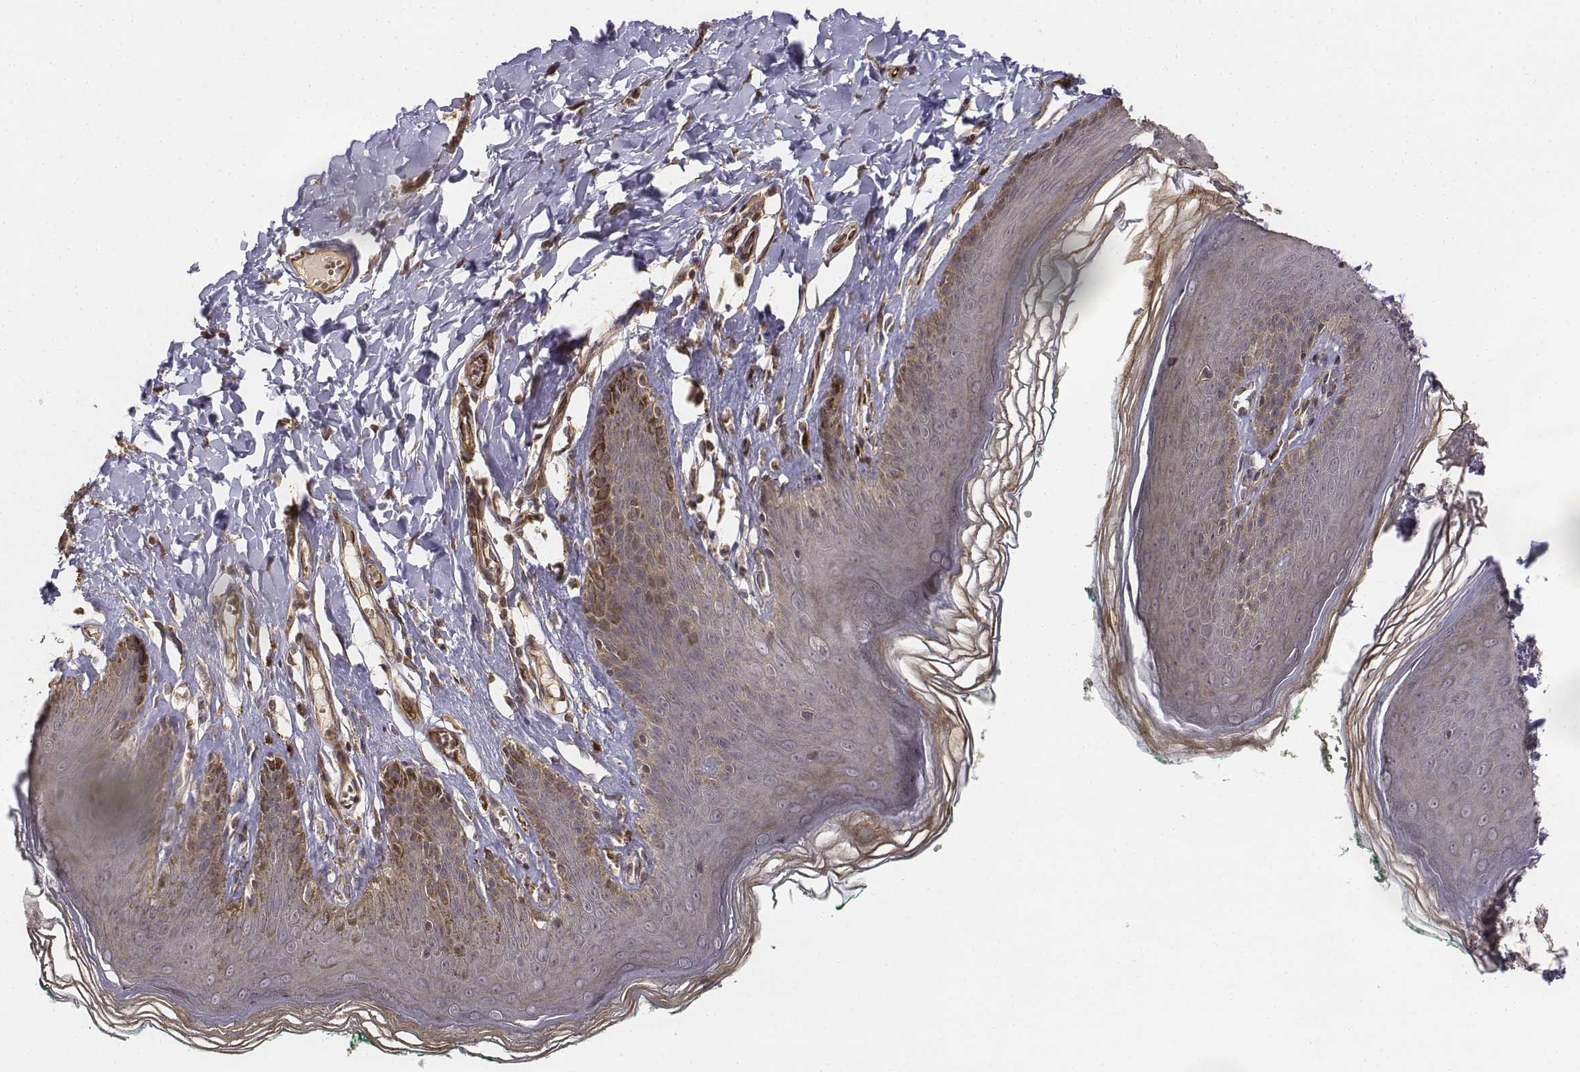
{"staining": {"intensity": "moderate", "quantity": "25%-75%", "location": "cytoplasmic/membranous"}, "tissue": "skin", "cell_type": "Epidermal cells", "image_type": "normal", "snomed": [{"axis": "morphology", "description": "Normal tissue, NOS"}, {"axis": "topography", "description": "Vulva"}, {"axis": "topography", "description": "Peripheral nerve tissue"}], "caption": "The image displays immunohistochemical staining of normal skin. There is moderate cytoplasmic/membranous expression is identified in approximately 25%-75% of epidermal cells.", "gene": "FBXO21", "patient": {"sex": "female", "age": 66}}